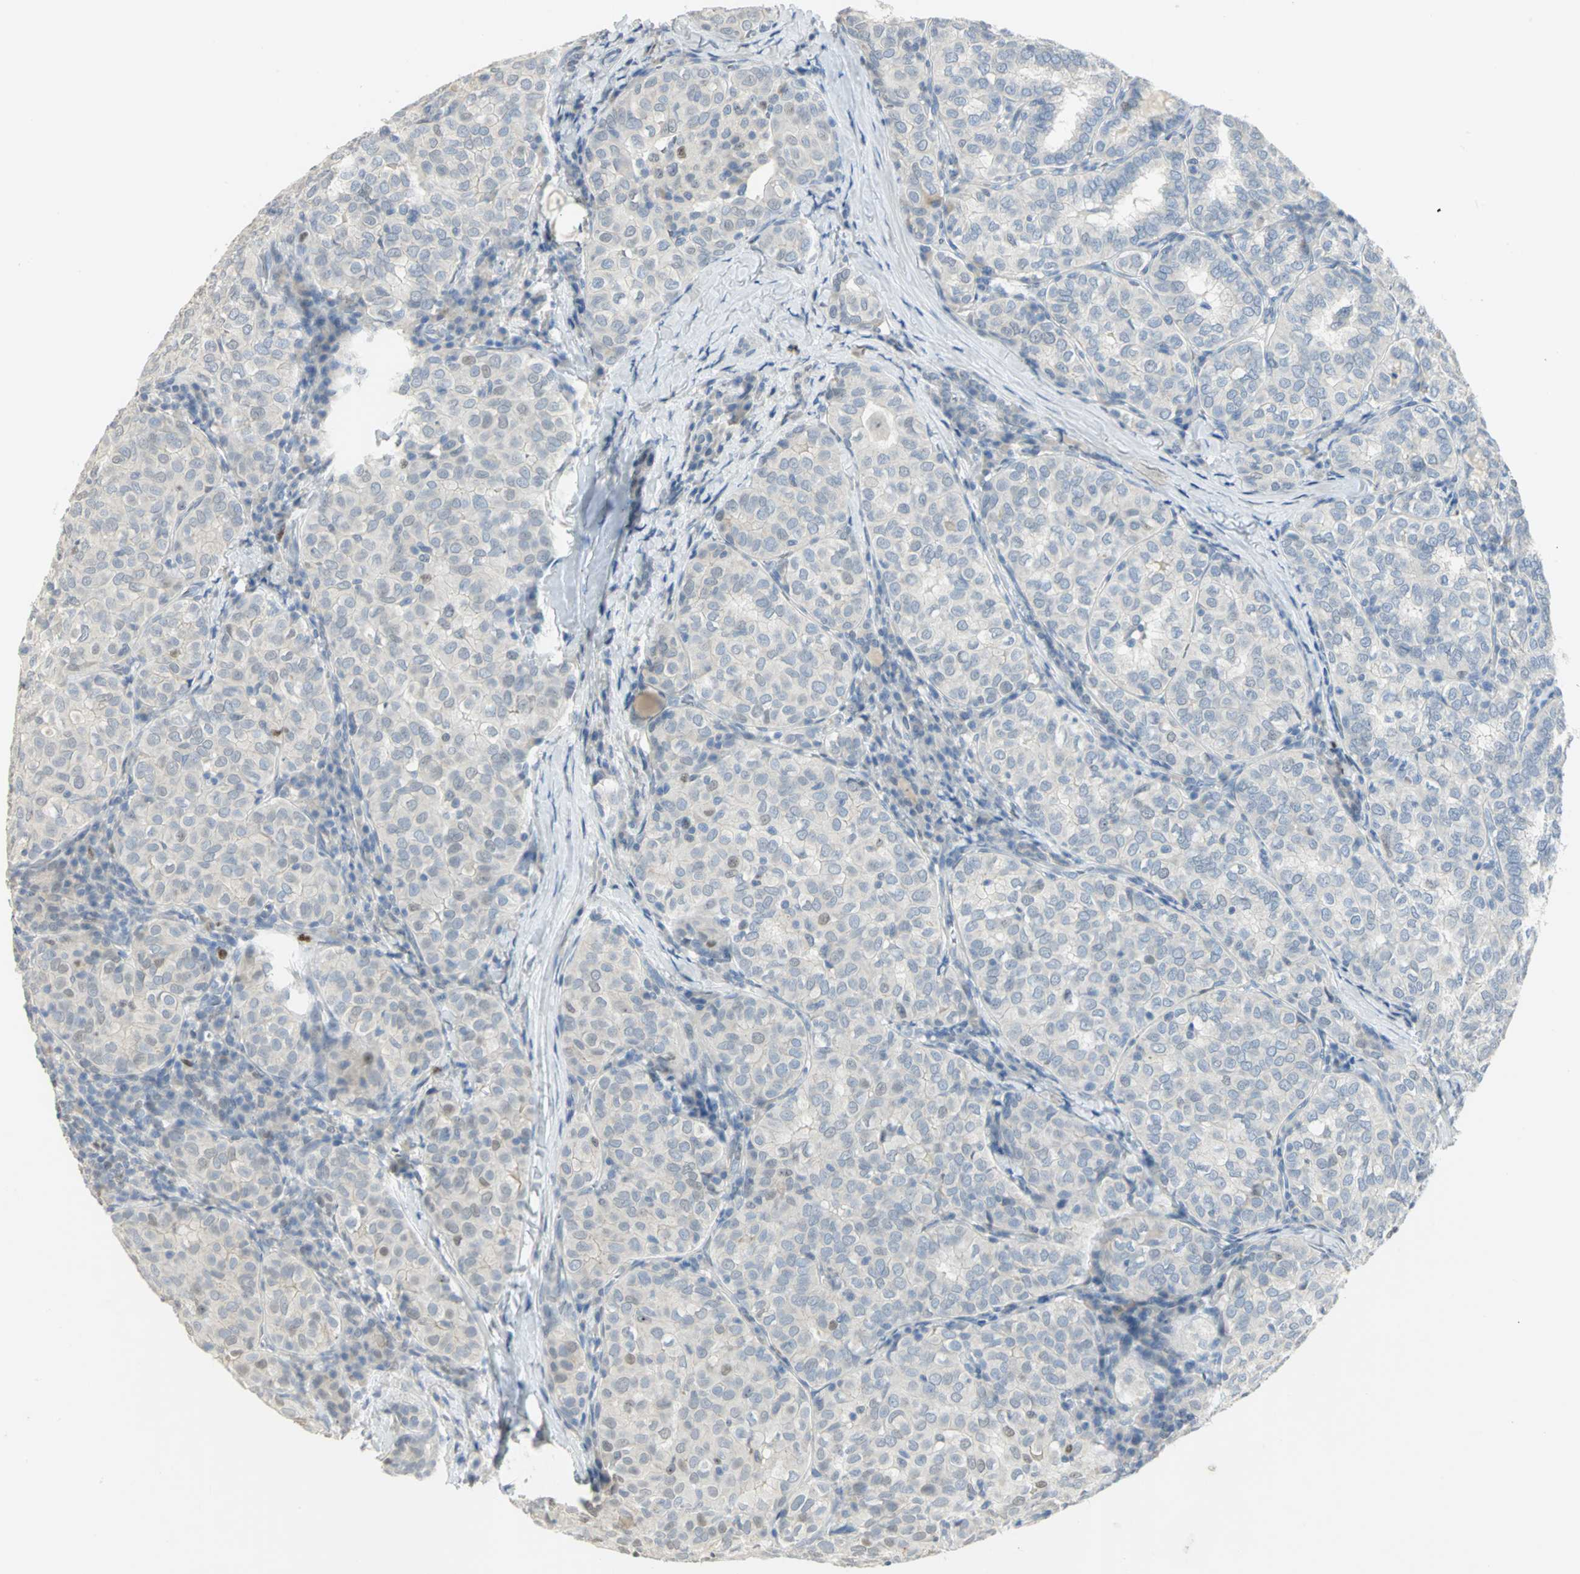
{"staining": {"intensity": "negative", "quantity": "none", "location": "none"}, "tissue": "thyroid cancer", "cell_type": "Tumor cells", "image_type": "cancer", "snomed": [{"axis": "morphology", "description": "Papillary adenocarcinoma, NOS"}, {"axis": "topography", "description": "Thyroid gland"}], "caption": "Human thyroid cancer (papillary adenocarcinoma) stained for a protein using immunohistochemistry shows no staining in tumor cells.", "gene": "BCL6", "patient": {"sex": "female", "age": 30}}